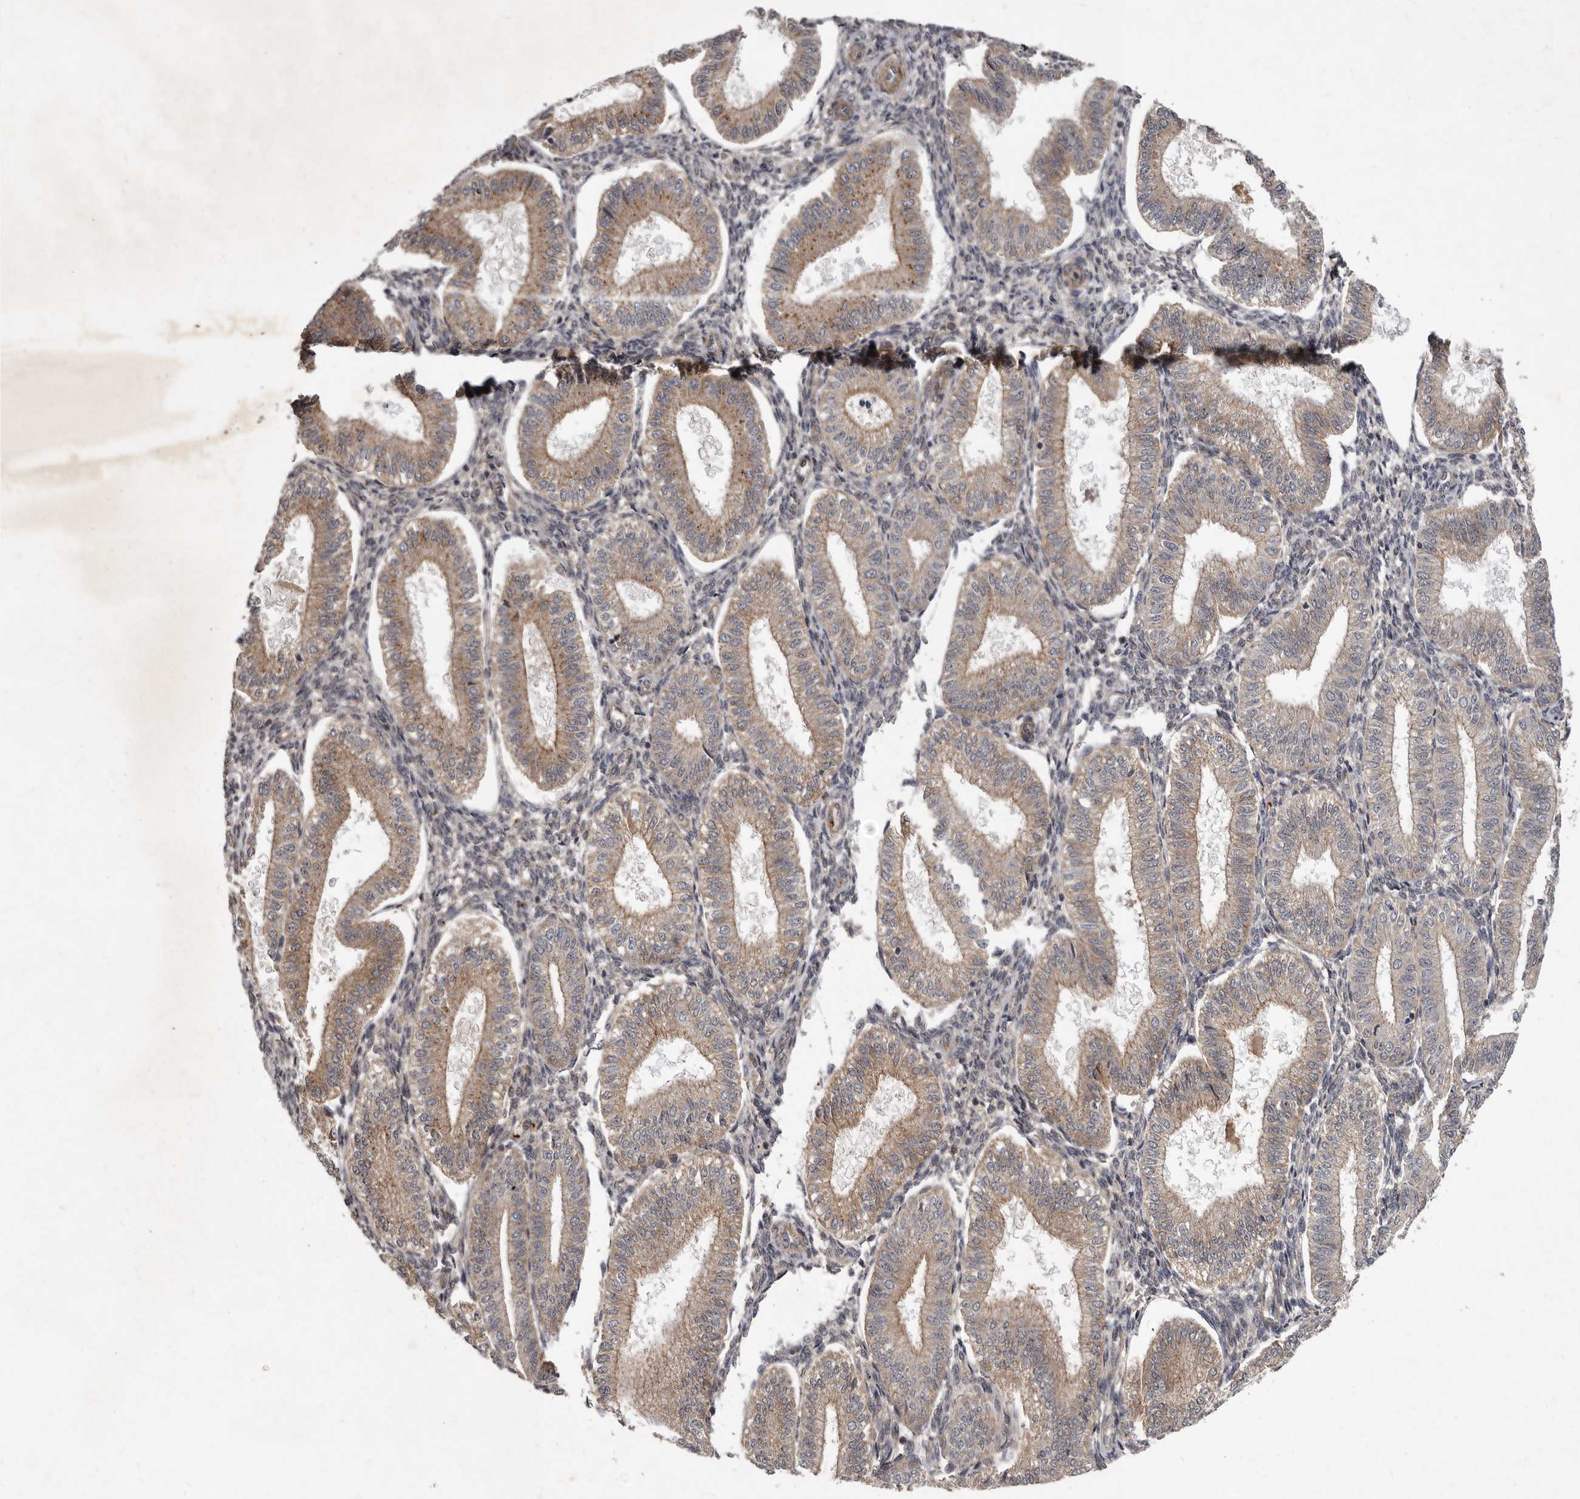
{"staining": {"intensity": "weak", "quantity": "25%-75%", "location": "cytoplasmic/membranous"}, "tissue": "endometrium", "cell_type": "Cells in endometrial stroma", "image_type": "normal", "snomed": [{"axis": "morphology", "description": "Normal tissue, NOS"}, {"axis": "topography", "description": "Endometrium"}], "caption": "This is a histology image of IHC staining of normal endometrium, which shows weak positivity in the cytoplasmic/membranous of cells in endometrial stroma.", "gene": "DNAJC28", "patient": {"sex": "female", "age": 39}}